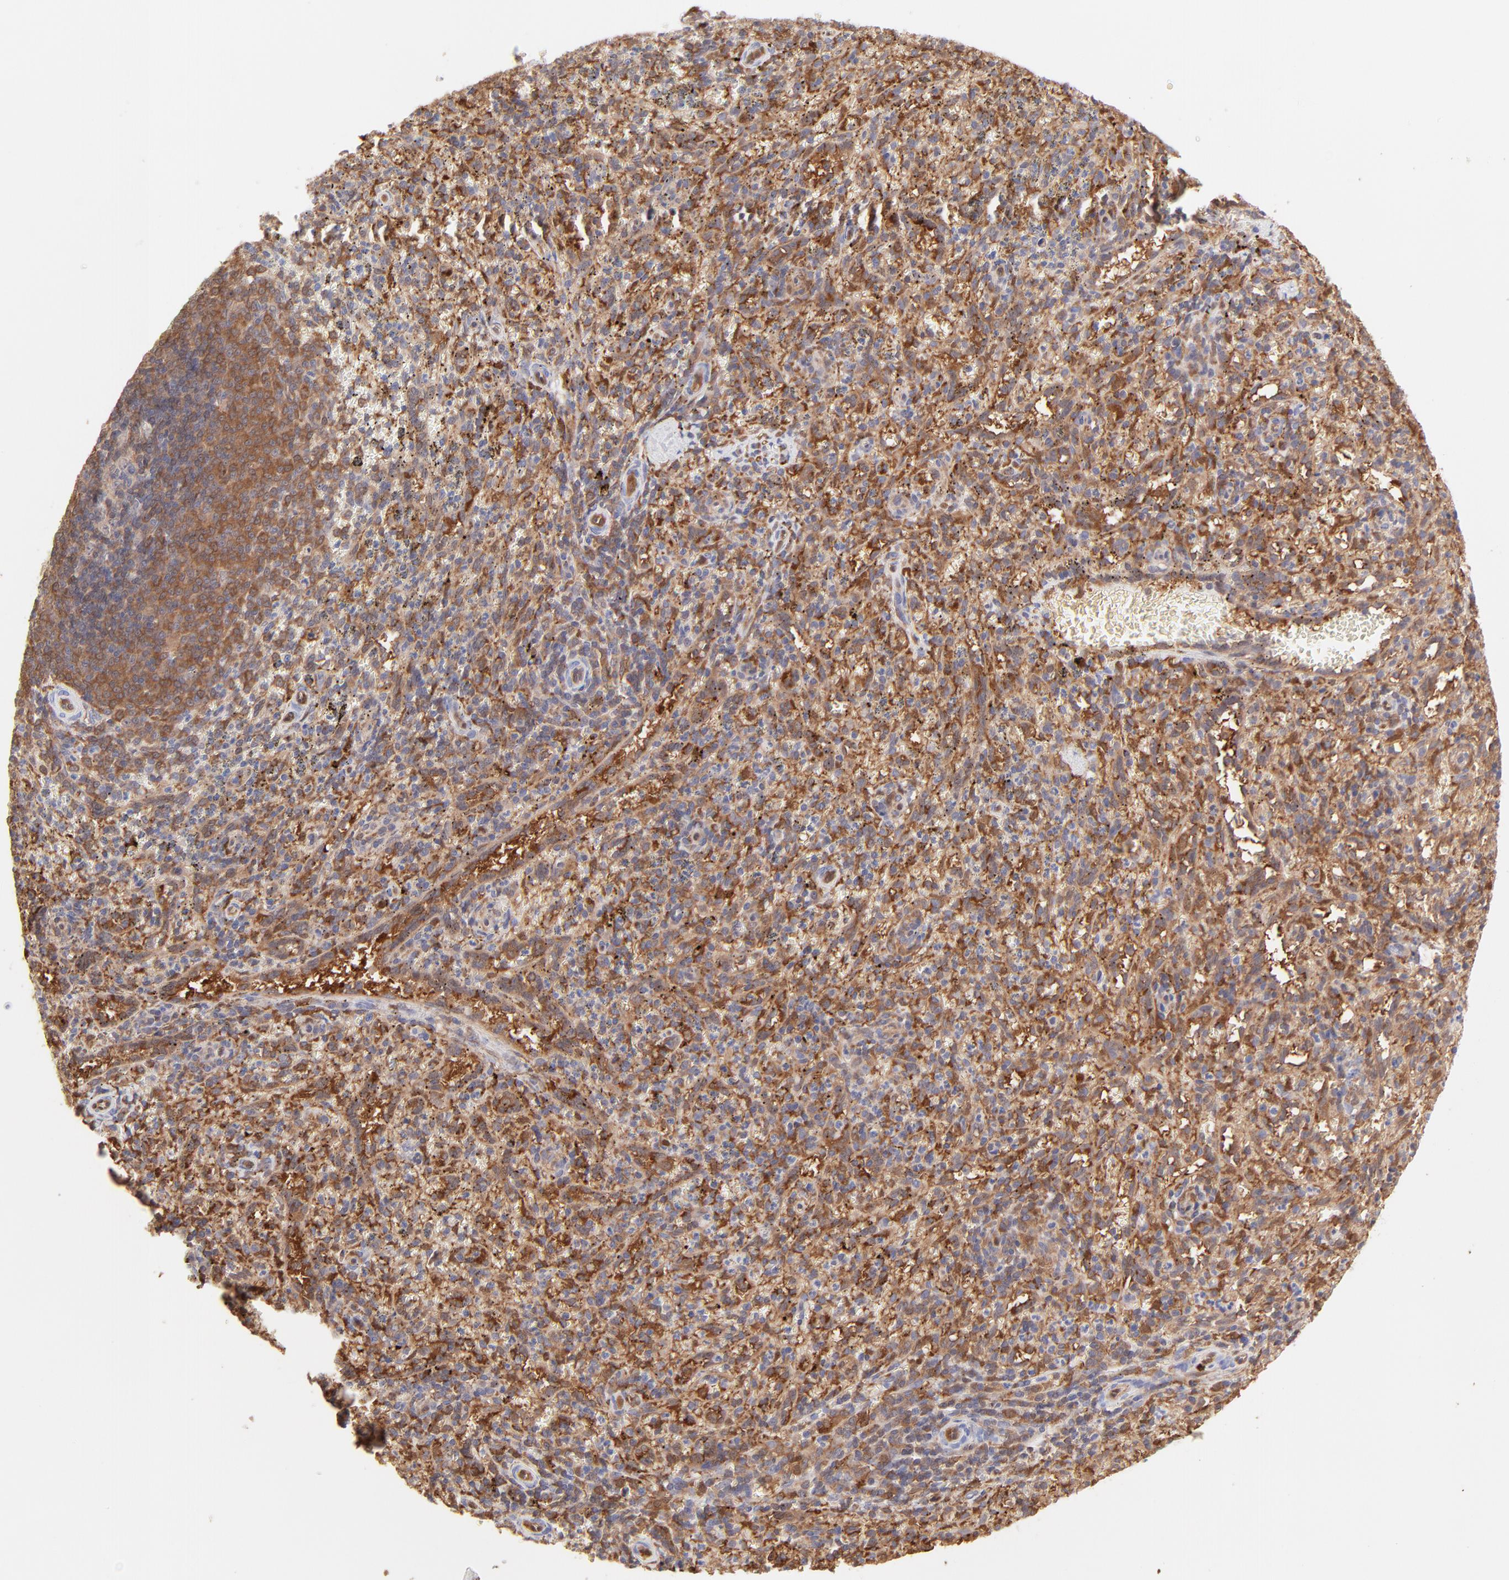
{"staining": {"intensity": "moderate", "quantity": "<25%", "location": "cytoplasmic/membranous"}, "tissue": "spleen", "cell_type": "Cells in red pulp", "image_type": "normal", "snomed": [{"axis": "morphology", "description": "Normal tissue, NOS"}, {"axis": "topography", "description": "Spleen"}], "caption": "Moderate cytoplasmic/membranous protein positivity is identified in about <25% of cells in red pulp in spleen.", "gene": "HYAL1", "patient": {"sex": "female", "age": 10}}